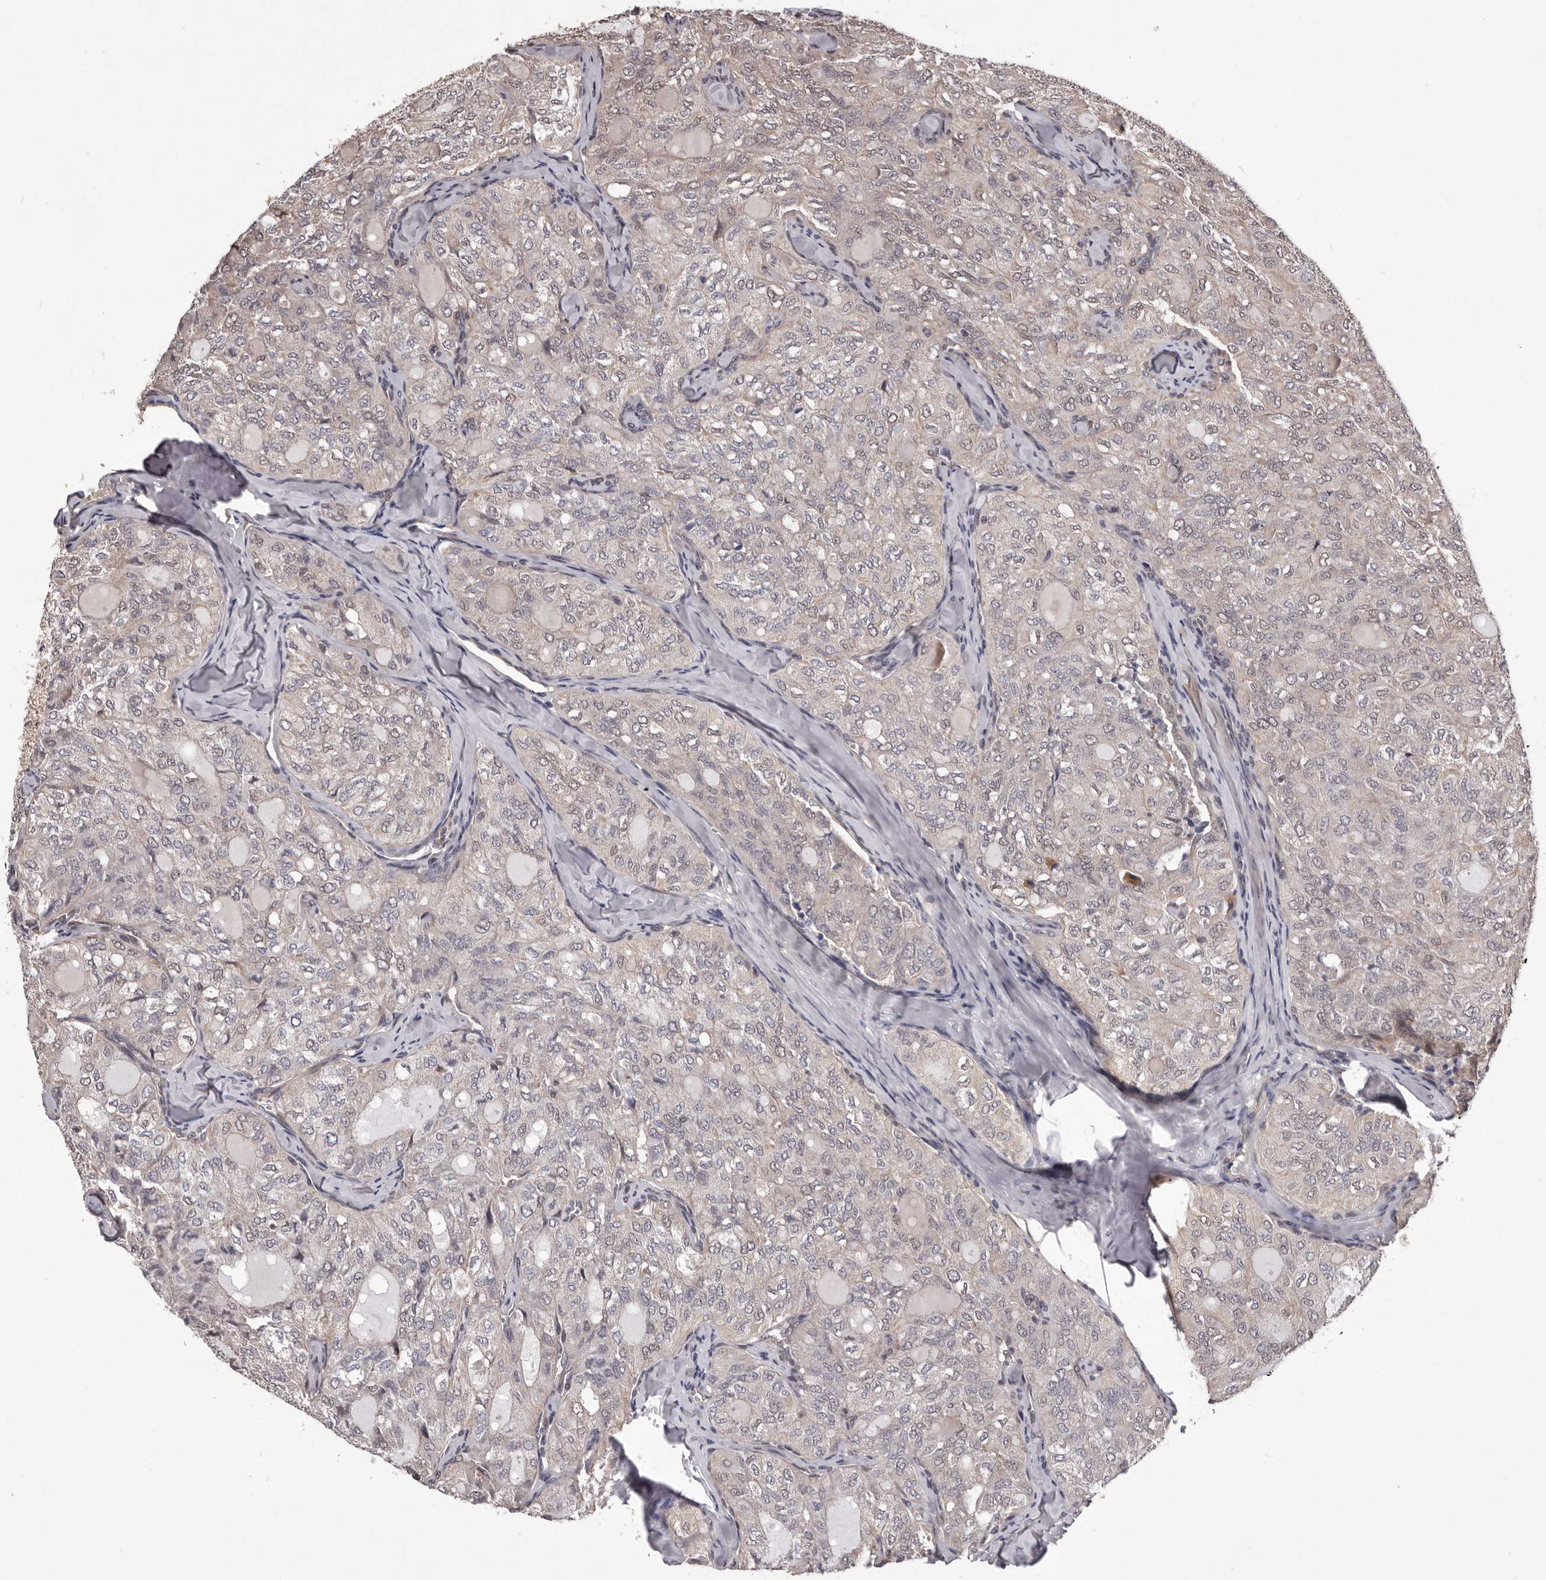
{"staining": {"intensity": "negative", "quantity": "none", "location": "none"}, "tissue": "thyroid cancer", "cell_type": "Tumor cells", "image_type": "cancer", "snomed": [{"axis": "morphology", "description": "Follicular adenoma carcinoma, NOS"}, {"axis": "topography", "description": "Thyroid gland"}], "caption": "DAB (3,3'-diaminobenzidine) immunohistochemical staining of human thyroid cancer shows no significant staining in tumor cells.", "gene": "CELF3", "patient": {"sex": "male", "age": 75}}